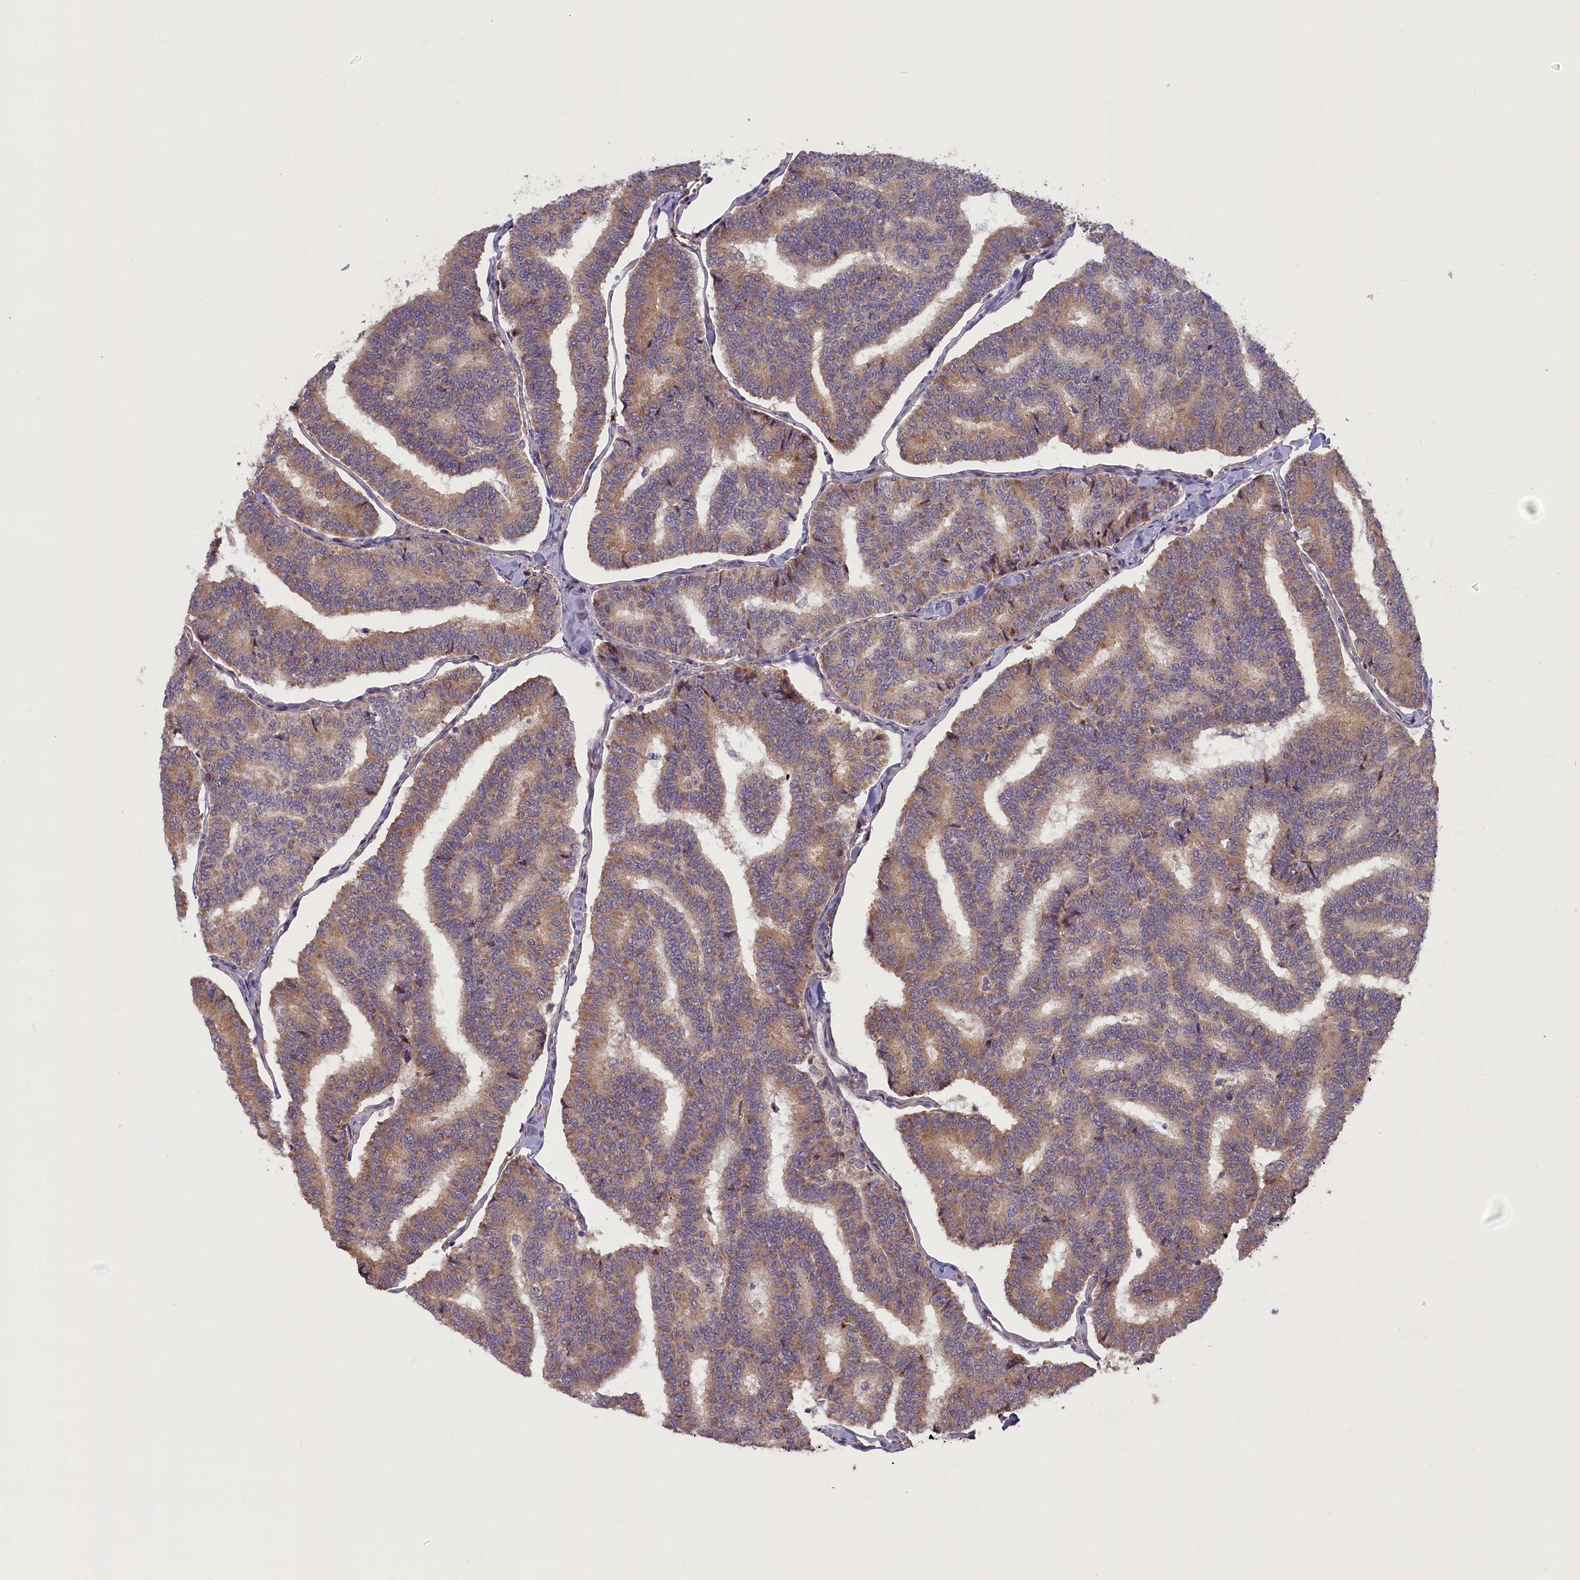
{"staining": {"intensity": "moderate", "quantity": ">75%", "location": "cytoplasmic/membranous"}, "tissue": "thyroid cancer", "cell_type": "Tumor cells", "image_type": "cancer", "snomed": [{"axis": "morphology", "description": "Papillary adenocarcinoma, NOS"}, {"axis": "topography", "description": "Thyroid gland"}], "caption": "High-power microscopy captured an immunohistochemistry (IHC) histopathology image of thyroid cancer (papillary adenocarcinoma), revealing moderate cytoplasmic/membranous expression in about >75% of tumor cells. (Brightfield microscopy of DAB IHC at high magnification).", "gene": "CCDC9B", "patient": {"sex": "female", "age": 35}}